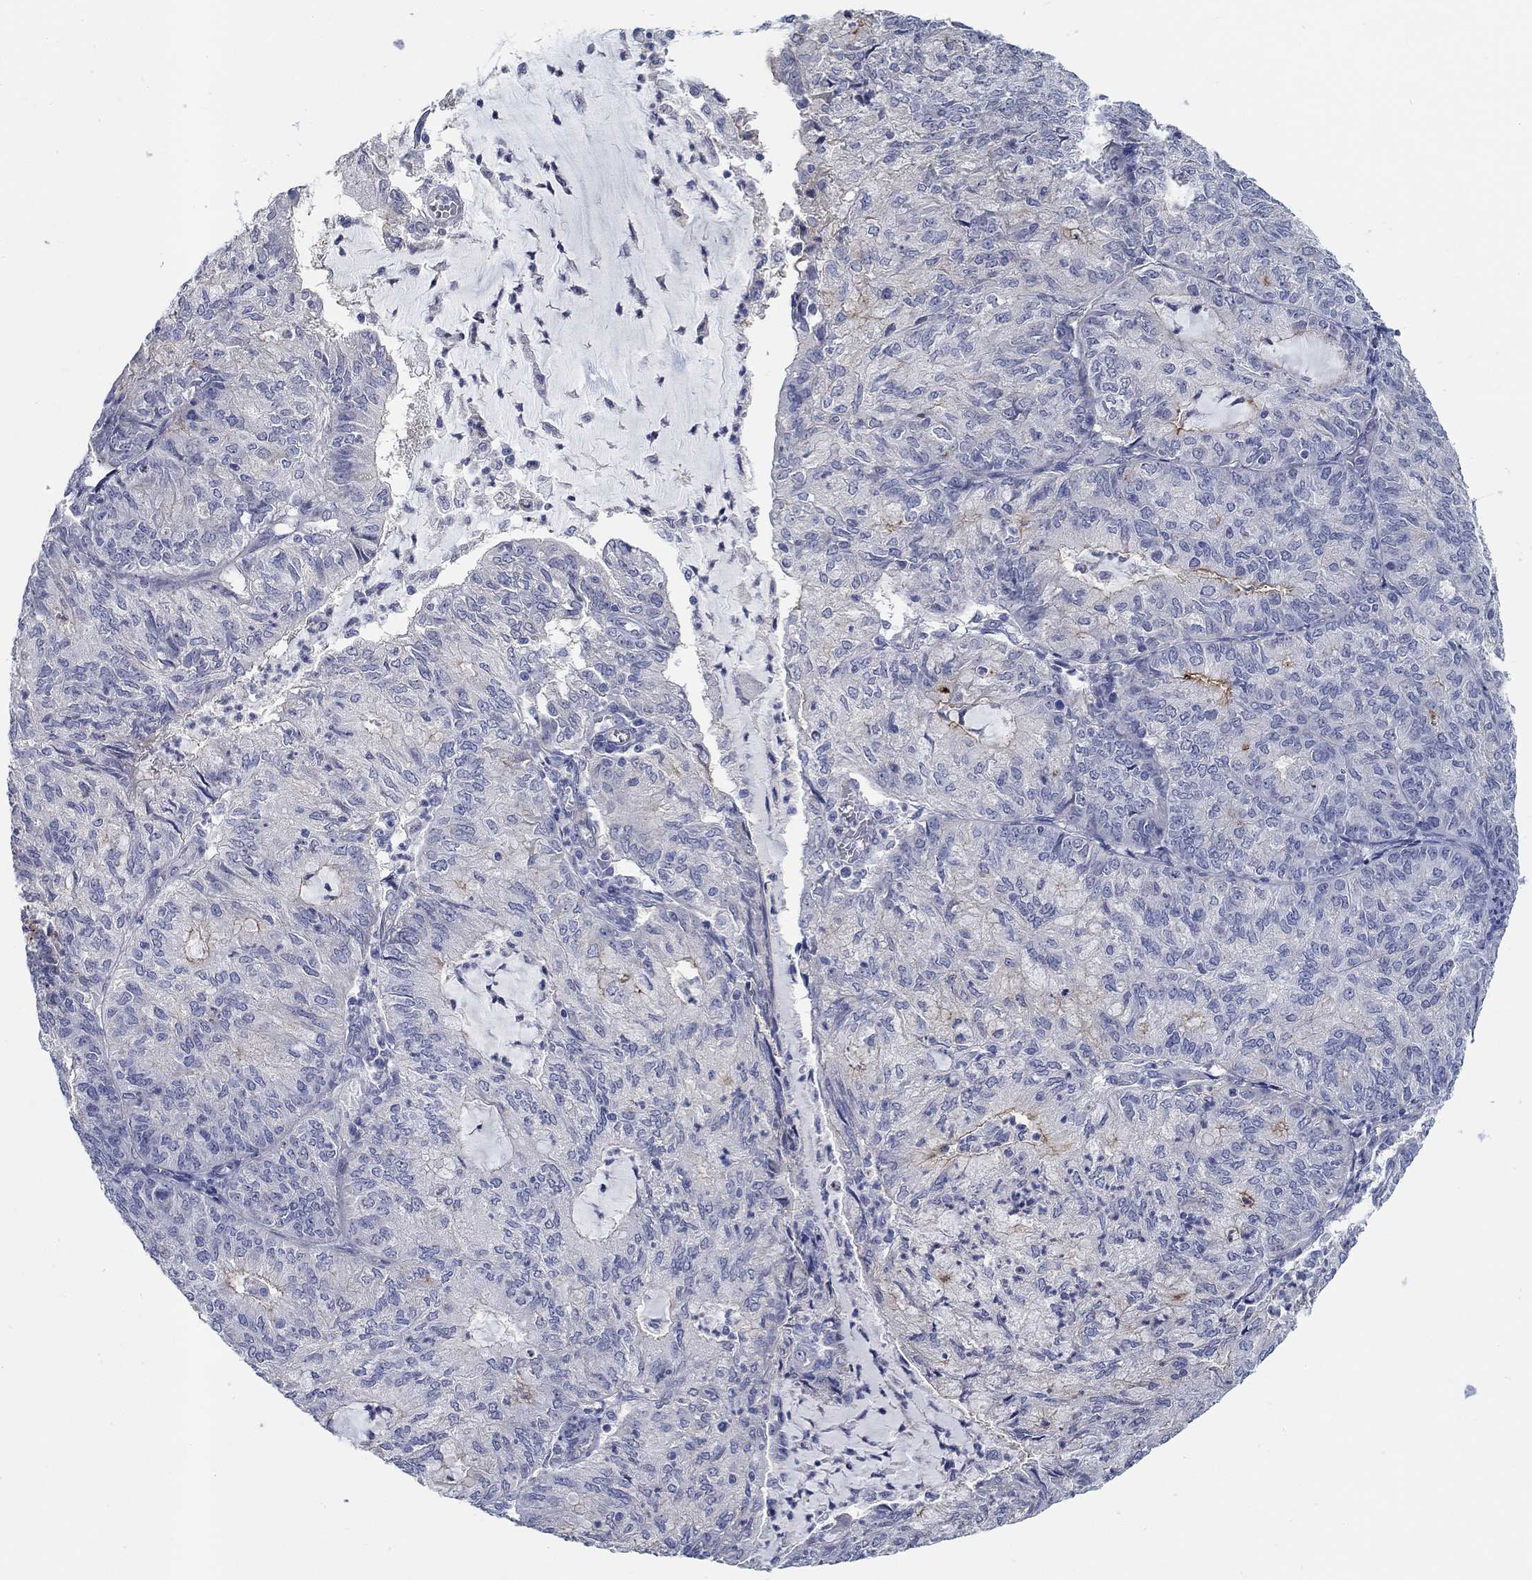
{"staining": {"intensity": "strong", "quantity": "<25%", "location": "cytoplasmic/membranous"}, "tissue": "endometrial cancer", "cell_type": "Tumor cells", "image_type": "cancer", "snomed": [{"axis": "morphology", "description": "Adenocarcinoma, NOS"}, {"axis": "topography", "description": "Endometrium"}], "caption": "Protein expression by immunohistochemistry shows strong cytoplasmic/membranous expression in about <25% of tumor cells in endometrial cancer.", "gene": "SMIM18", "patient": {"sex": "female", "age": 82}}